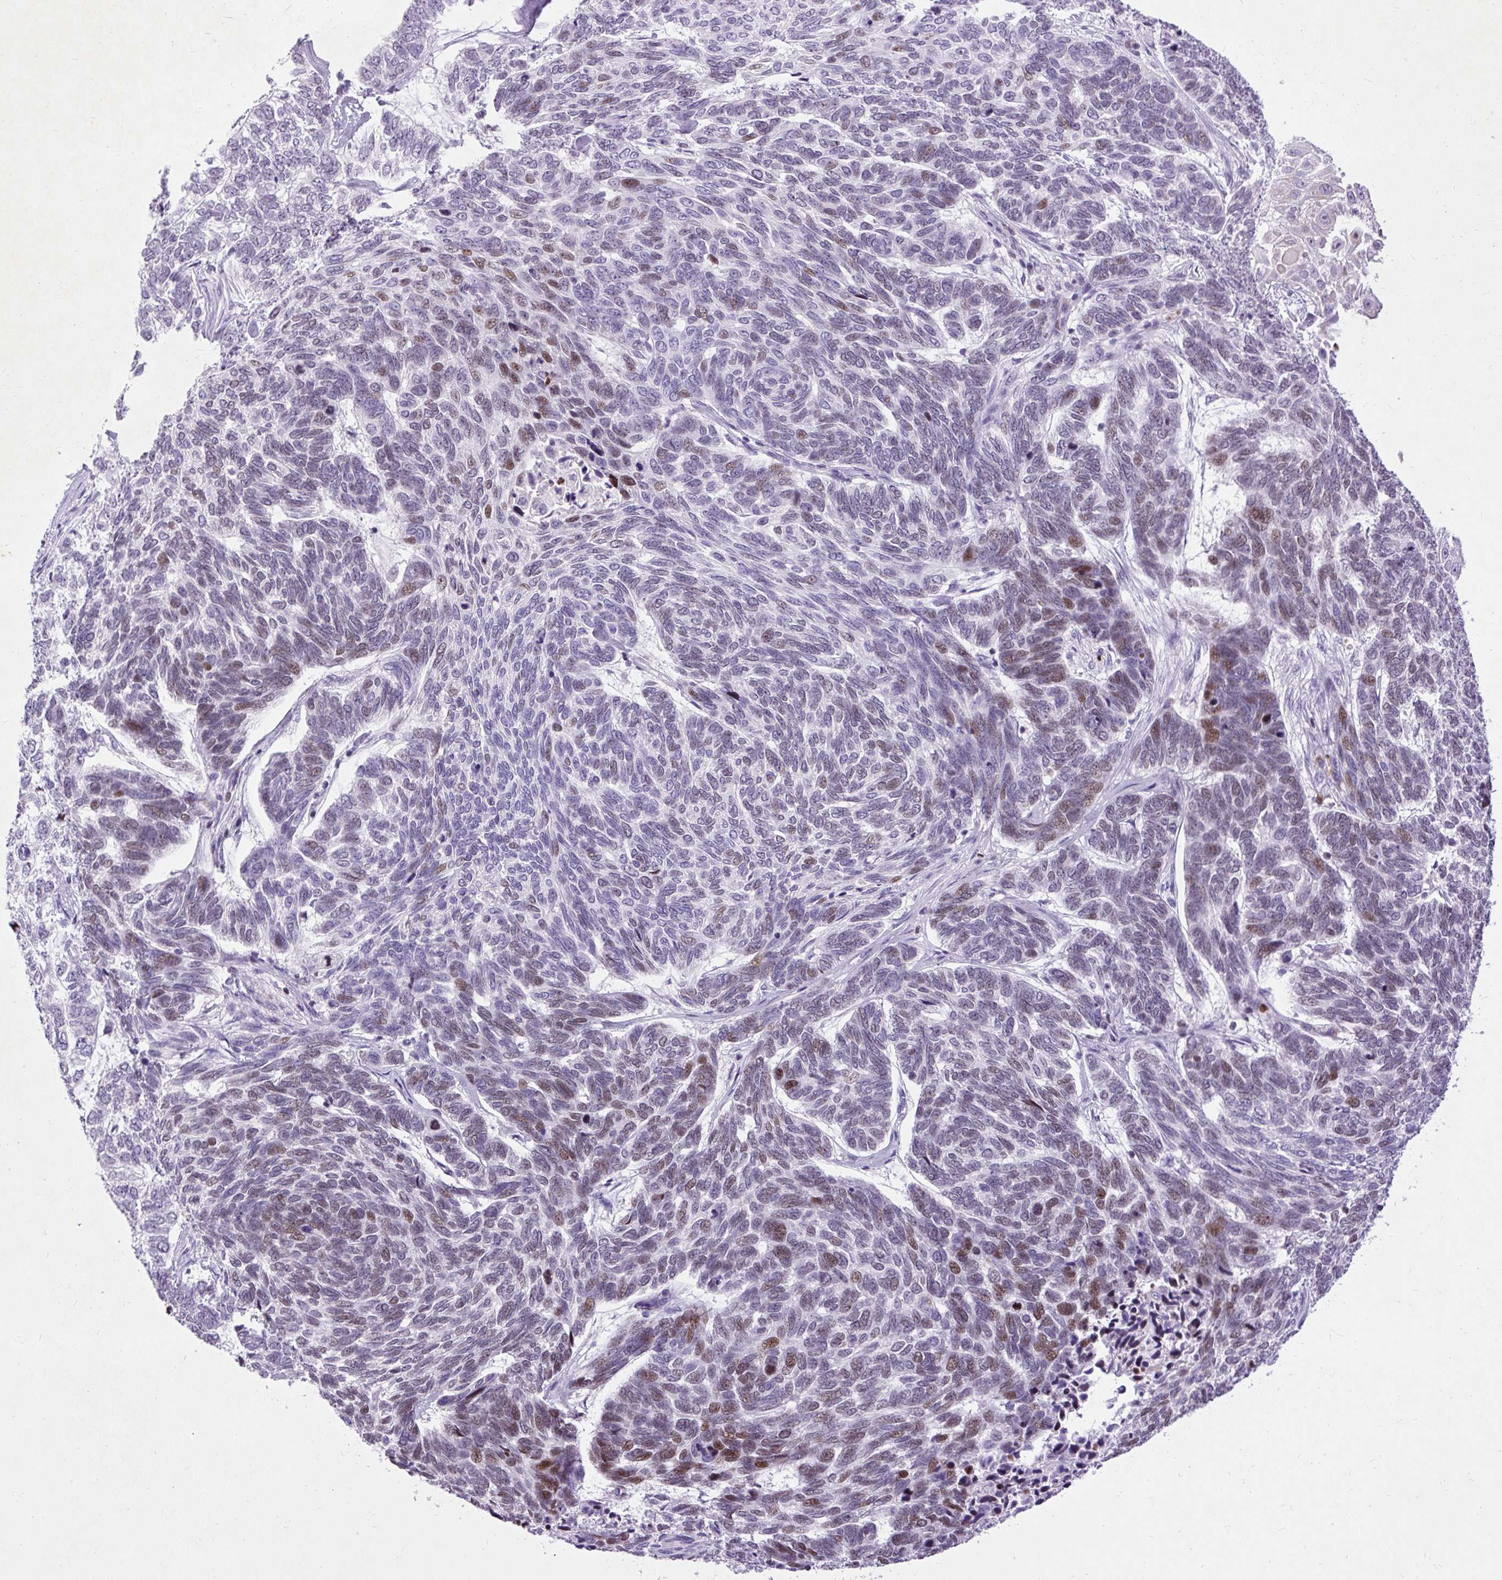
{"staining": {"intensity": "moderate", "quantity": "<25%", "location": "nuclear"}, "tissue": "skin cancer", "cell_type": "Tumor cells", "image_type": "cancer", "snomed": [{"axis": "morphology", "description": "Basal cell carcinoma"}, {"axis": "topography", "description": "Skin"}], "caption": "The immunohistochemical stain labels moderate nuclear positivity in tumor cells of skin basal cell carcinoma tissue. Immunohistochemistry stains the protein in brown and the nuclei are stained blue.", "gene": "SPC24", "patient": {"sex": "female", "age": 65}}